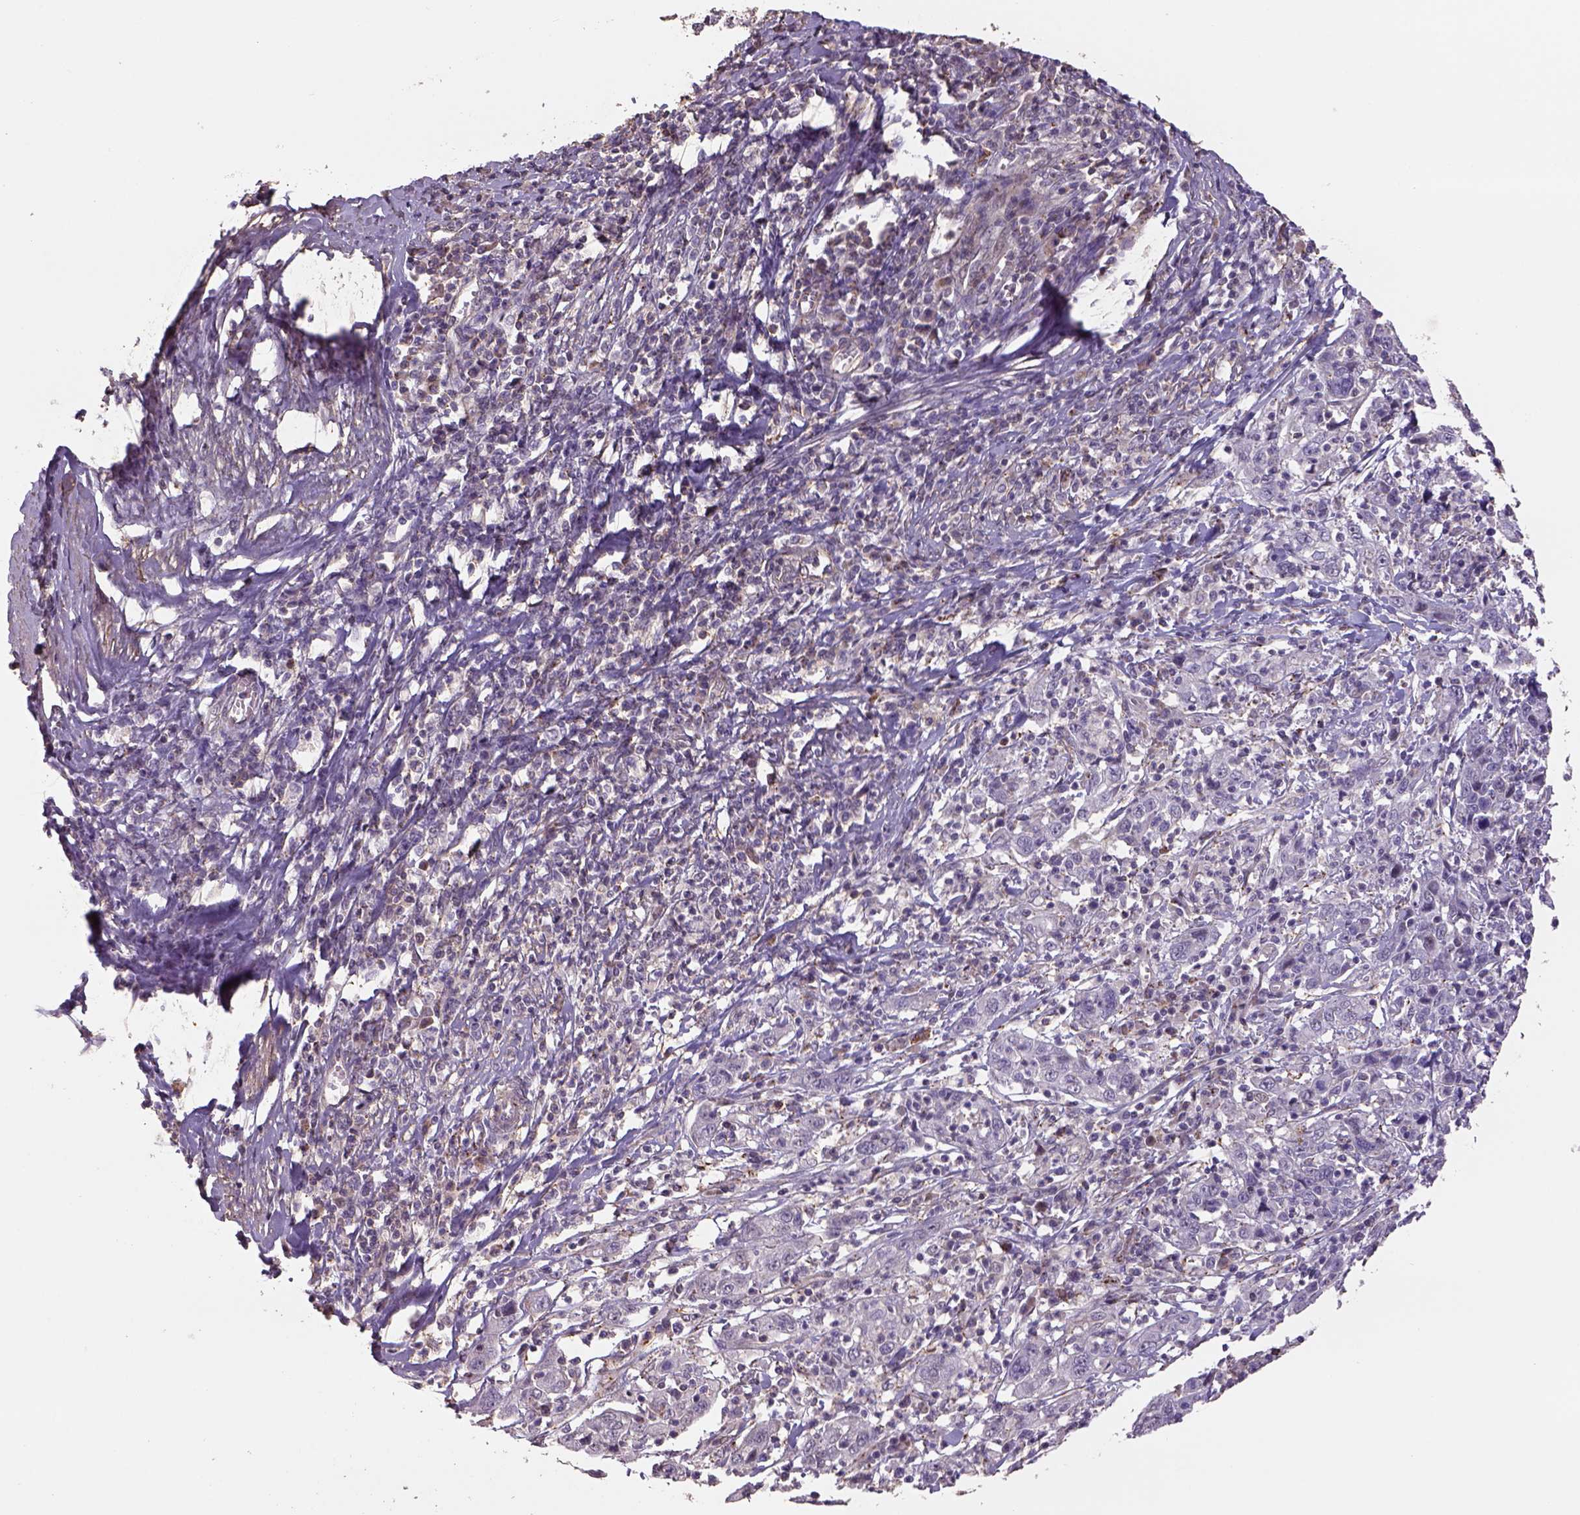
{"staining": {"intensity": "negative", "quantity": "none", "location": "none"}, "tissue": "cervical cancer", "cell_type": "Tumor cells", "image_type": "cancer", "snomed": [{"axis": "morphology", "description": "Squamous cell carcinoma, NOS"}, {"axis": "topography", "description": "Cervix"}], "caption": "Immunohistochemistry photomicrograph of human cervical cancer stained for a protein (brown), which demonstrates no staining in tumor cells. The staining is performed using DAB brown chromogen with nuclei counter-stained in using hematoxylin.", "gene": "LIN7A", "patient": {"sex": "female", "age": 46}}